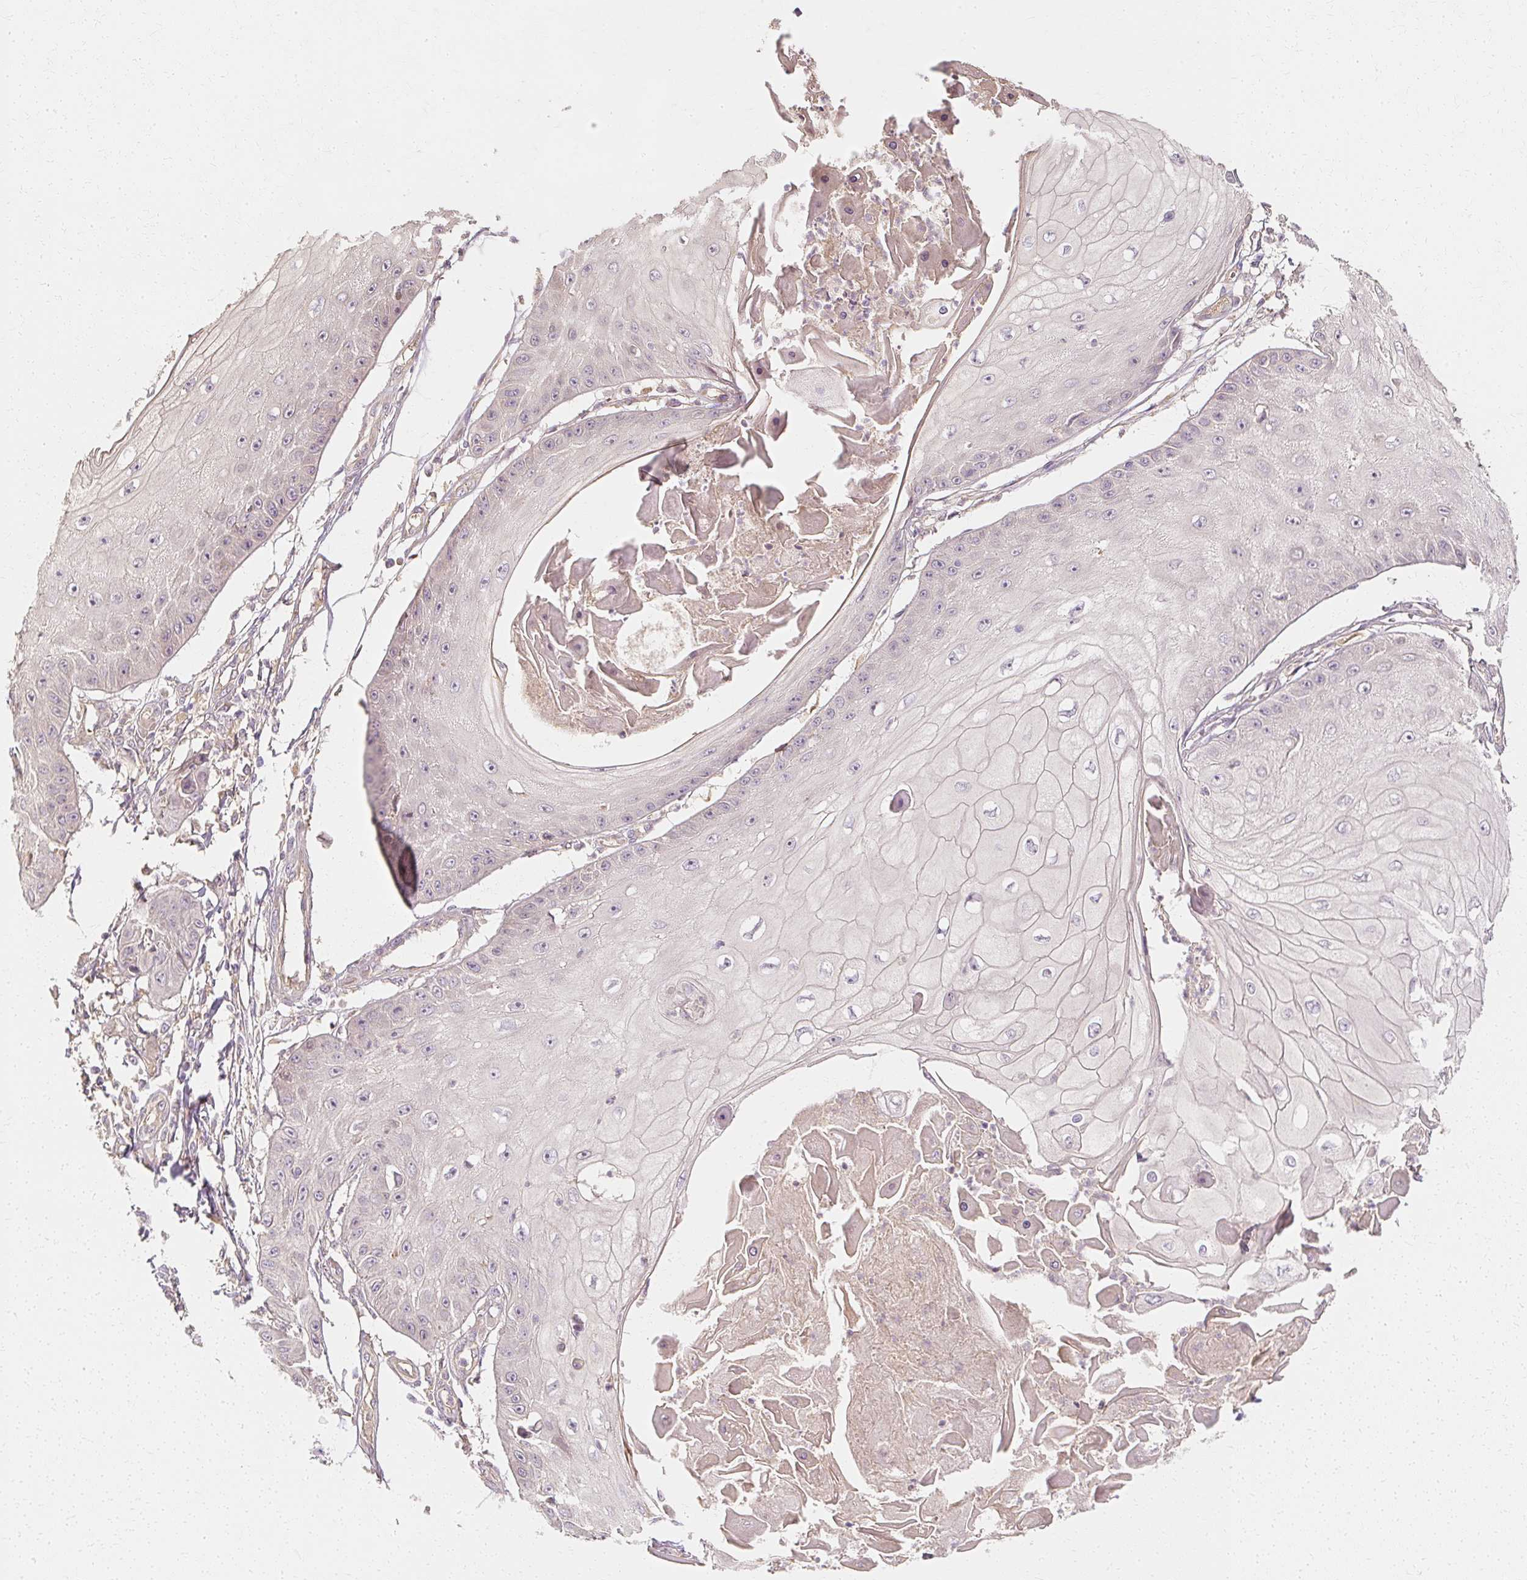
{"staining": {"intensity": "negative", "quantity": "none", "location": "none"}, "tissue": "skin cancer", "cell_type": "Tumor cells", "image_type": "cancer", "snomed": [{"axis": "morphology", "description": "Squamous cell carcinoma, NOS"}, {"axis": "topography", "description": "Skin"}], "caption": "Histopathology image shows no protein staining in tumor cells of skin cancer tissue. Brightfield microscopy of immunohistochemistry stained with DAB (3,3'-diaminobenzidine) (brown) and hematoxylin (blue), captured at high magnification.", "gene": "GNAQ", "patient": {"sex": "male", "age": 70}}